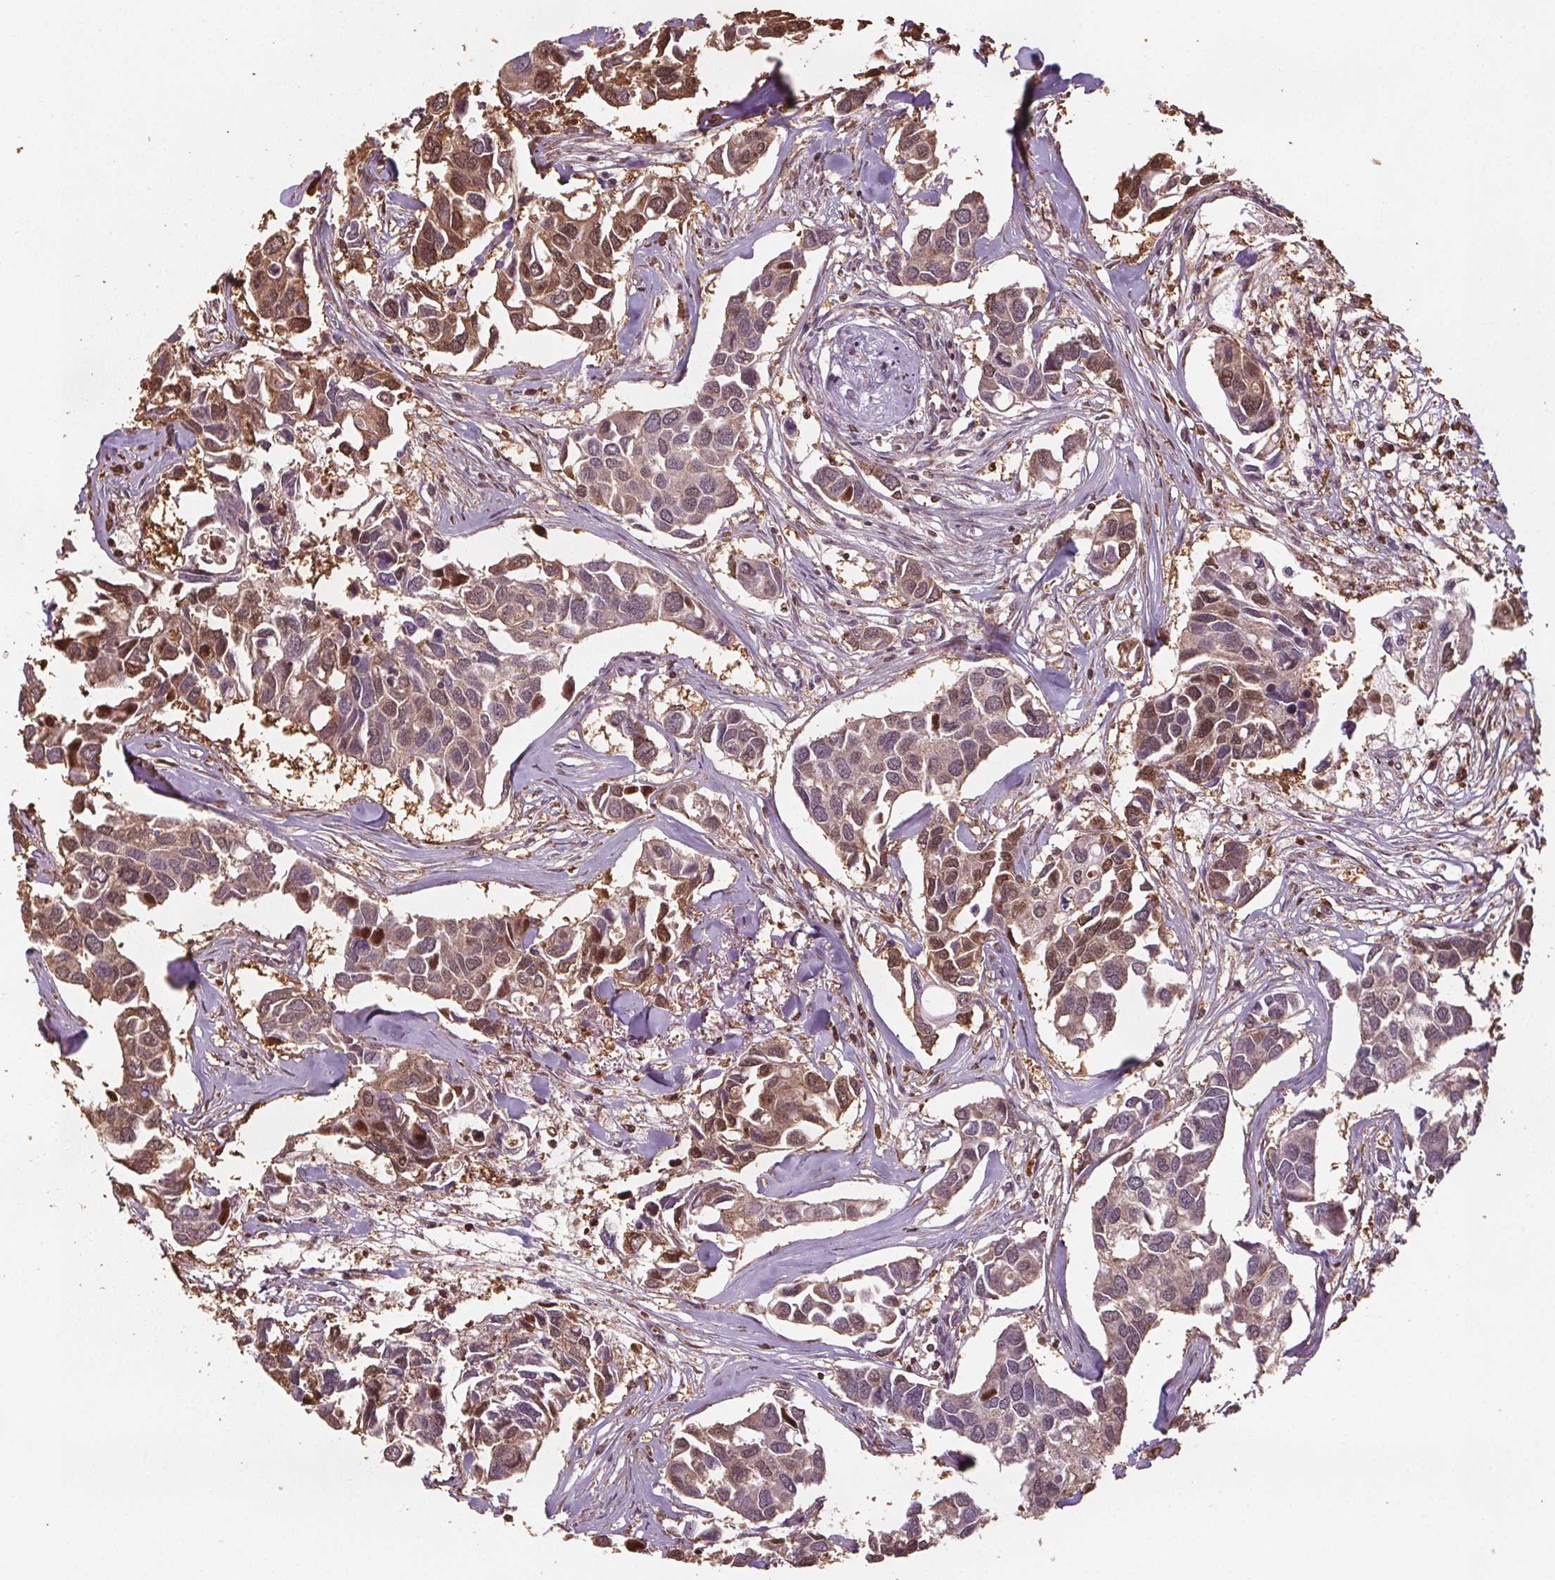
{"staining": {"intensity": "weak", "quantity": "25%-75%", "location": "cytoplasmic/membranous,nuclear"}, "tissue": "breast cancer", "cell_type": "Tumor cells", "image_type": "cancer", "snomed": [{"axis": "morphology", "description": "Duct carcinoma"}, {"axis": "topography", "description": "Breast"}], "caption": "Immunohistochemical staining of infiltrating ductal carcinoma (breast) shows low levels of weak cytoplasmic/membranous and nuclear positivity in approximately 25%-75% of tumor cells.", "gene": "ENO1", "patient": {"sex": "female", "age": 83}}